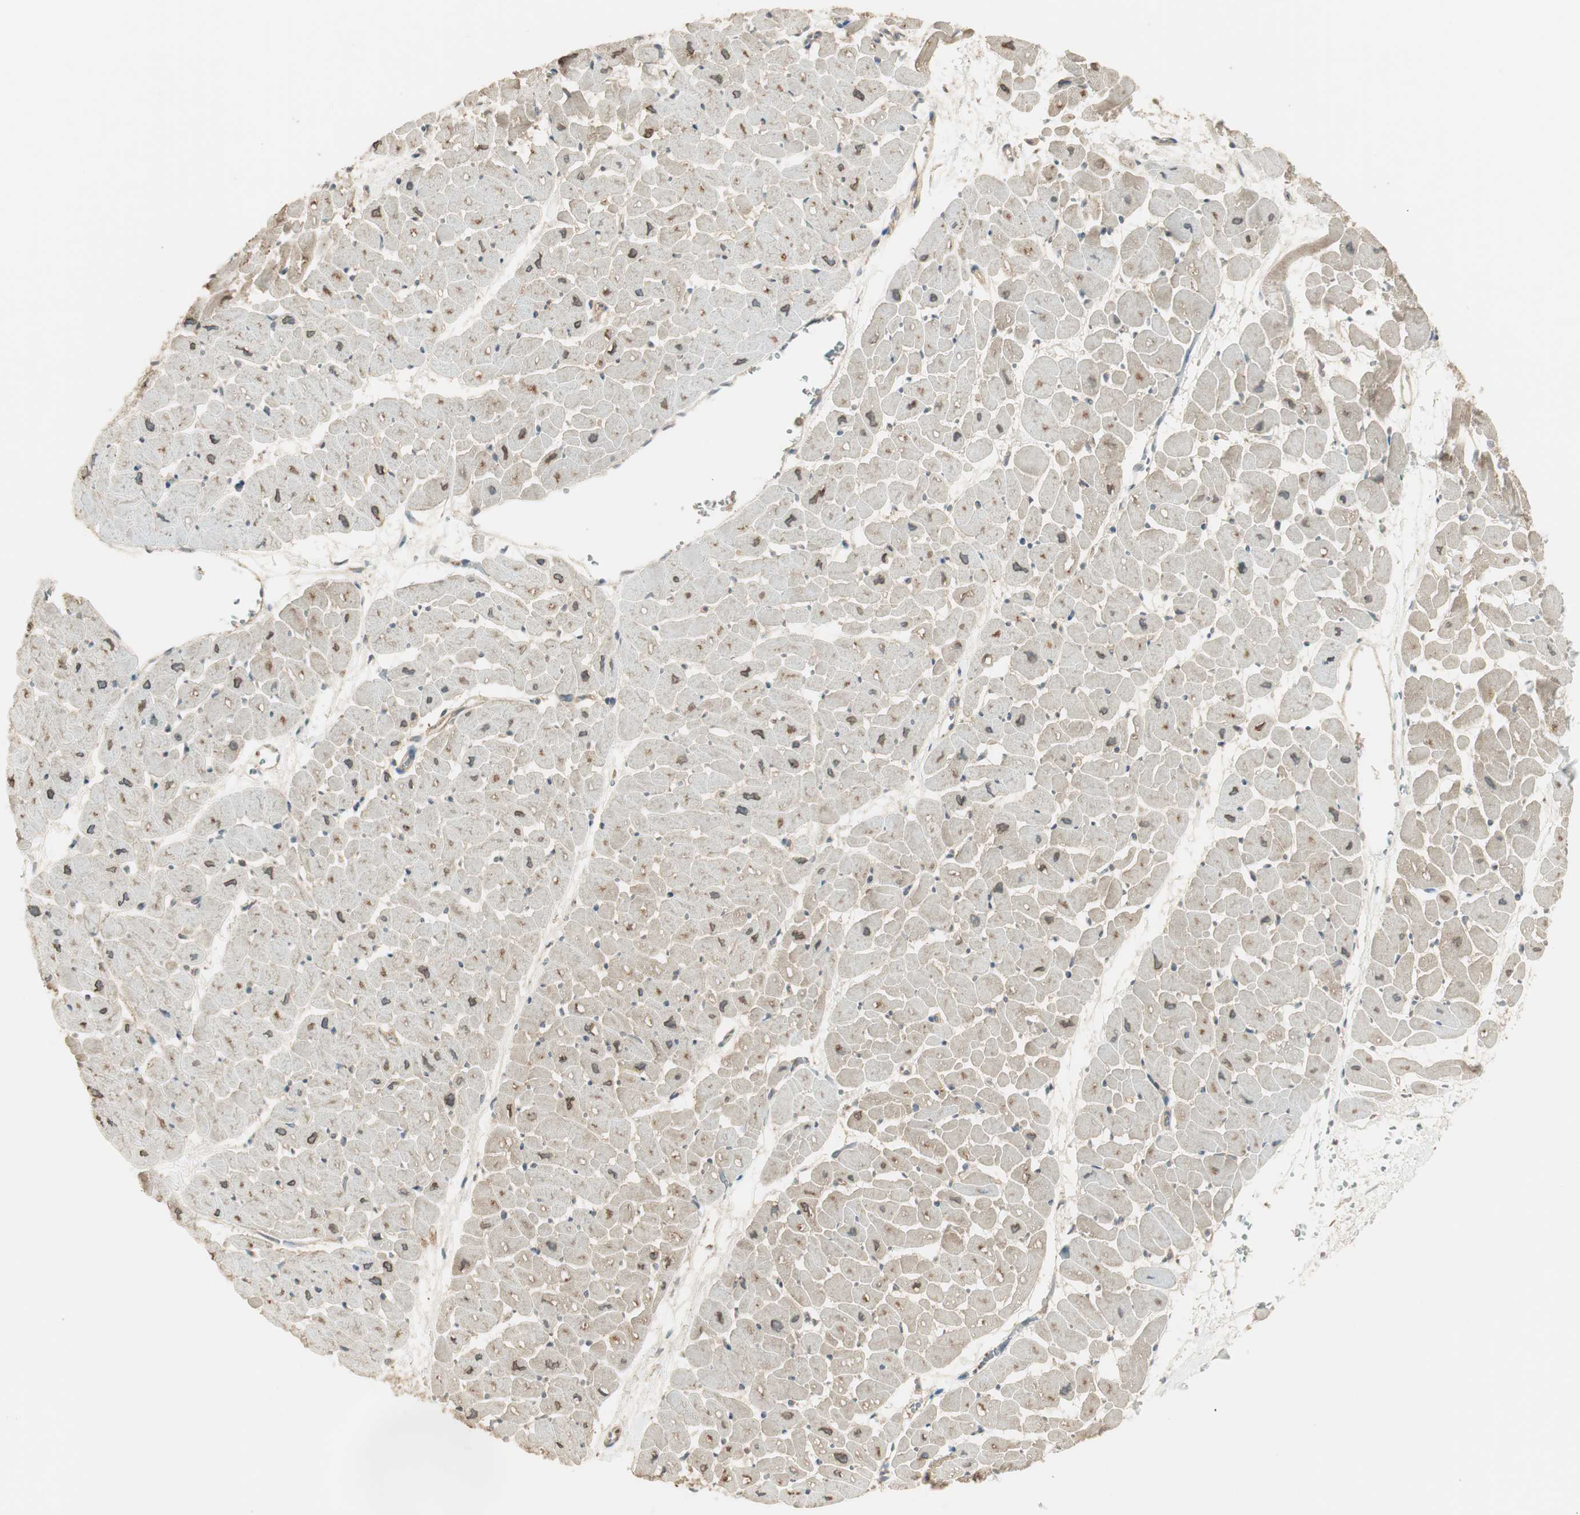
{"staining": {"intensity": "moderate", "quantity": "25%-75%", "location": "cytoplasmic/membranous"}, "tissue": "heart muscle", "cell_type": "Cardiomyocytes", "image_type": "normal", "snomed": [{"axis": "morphology", "description": "Normal tissue, NOS"}, {"axis": "topography", "description": "Heart"}], "caption": "The image exhibits immunohistochemical staining of benign heart muscle. There is moderate cytoplasmic/membranous staining is seen in approximately 25%-75% of cardiomyocytes. Nuclei are stained in blue.", "gene": "PFDN5", "patient": {"sex": "male", "age": 45}}